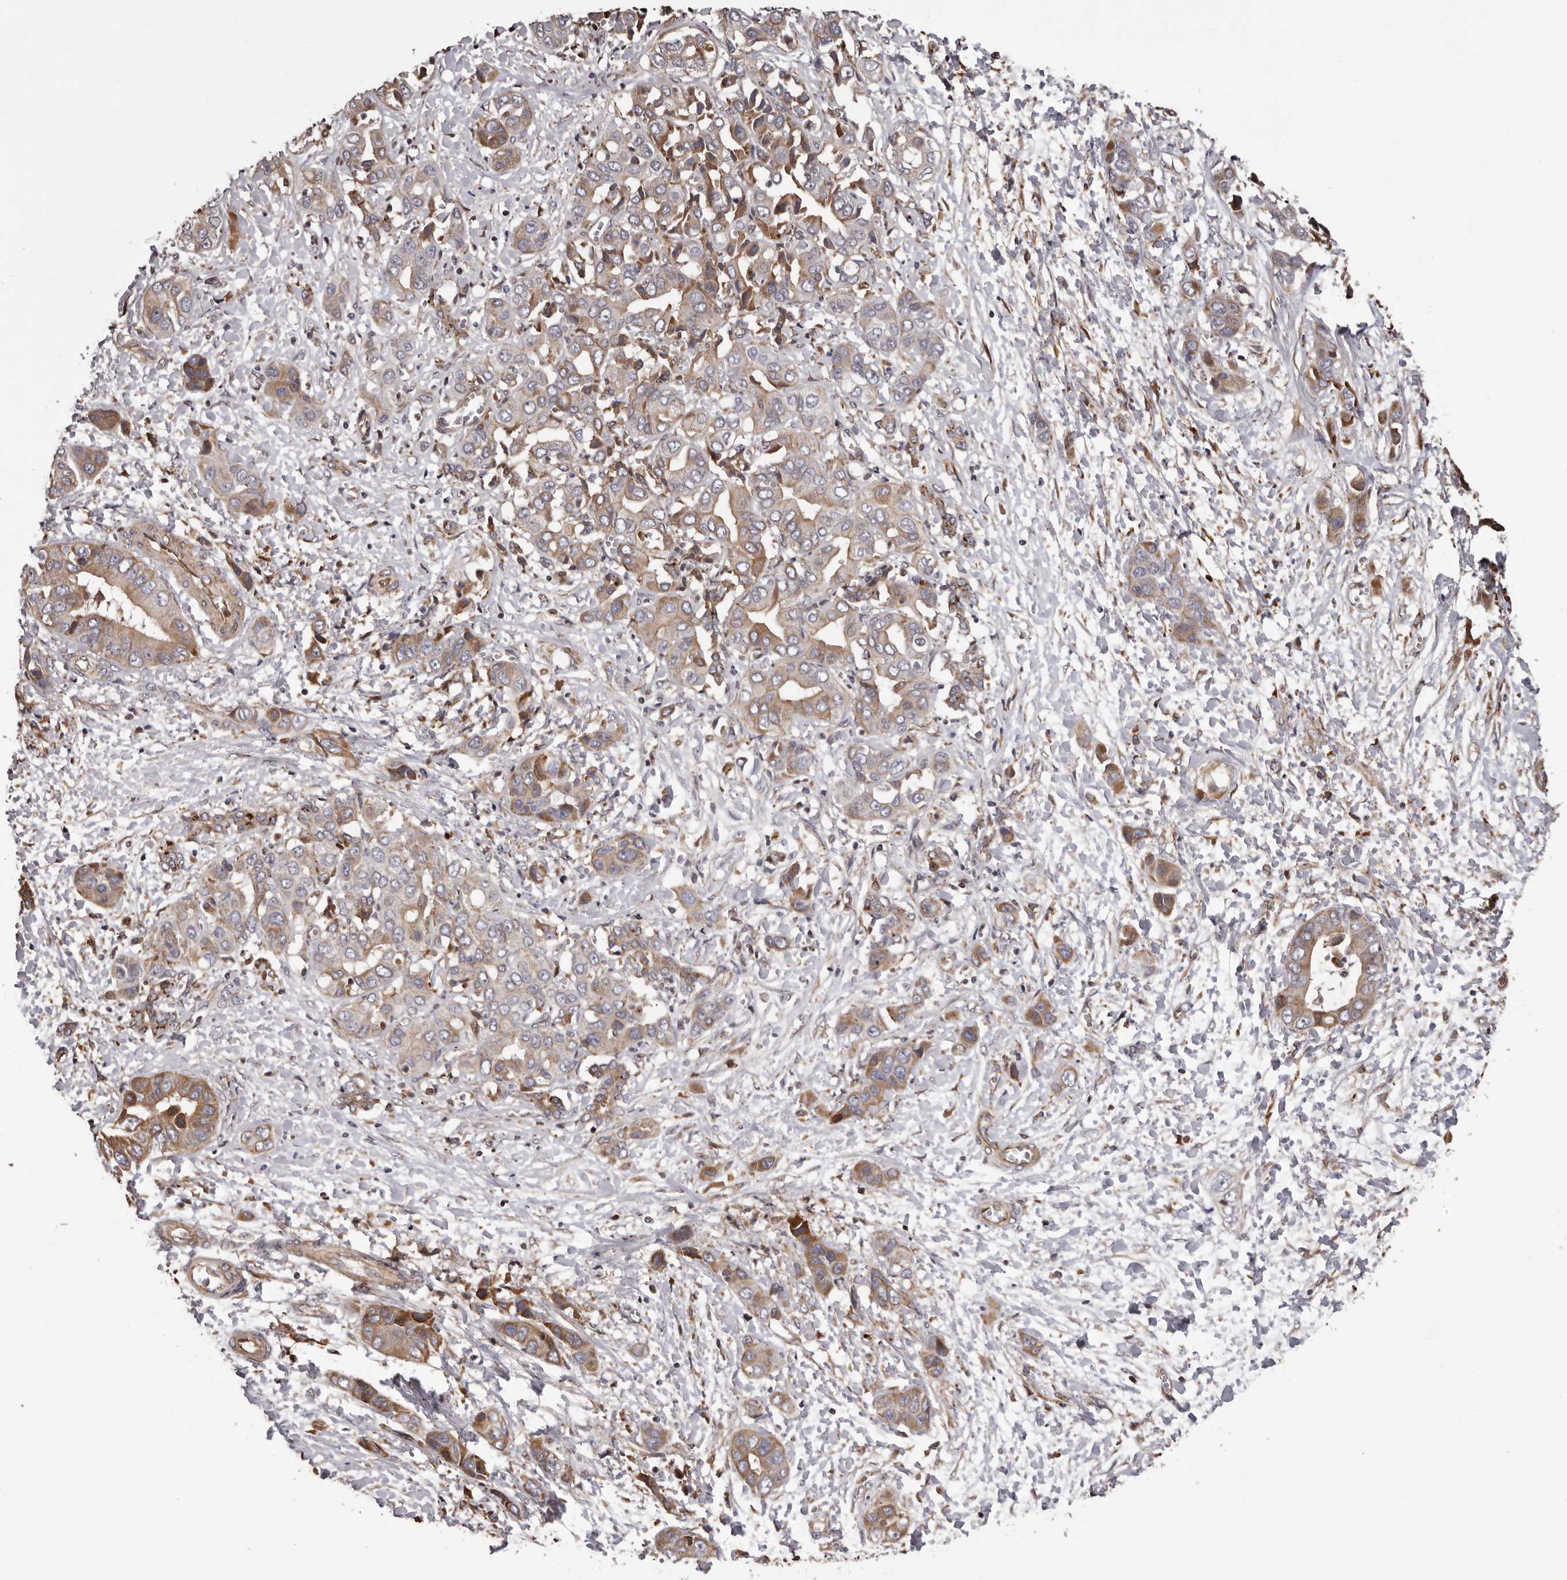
{"staining": {"intensity": "moderate", "quantity": ">75%", "location": "cytoplasmic/membranous"}, "tissue": "liver cancer", "cell_type": "Tumor cells", "image_type": "cancer", "snomed": [{"axis": "morphology", "description": "Cholangiocarcinoma"}, {"axis": "topography", "description": "Liver"}], "caption": "Cholangiocarcinoma (liver) stained with a brown dye reveals moderate cytoplasmic/membranous positive positivity in about >75% of tumor cells.", "gene": "CEP104", "patient": {"sex": "female", "age": 52}}